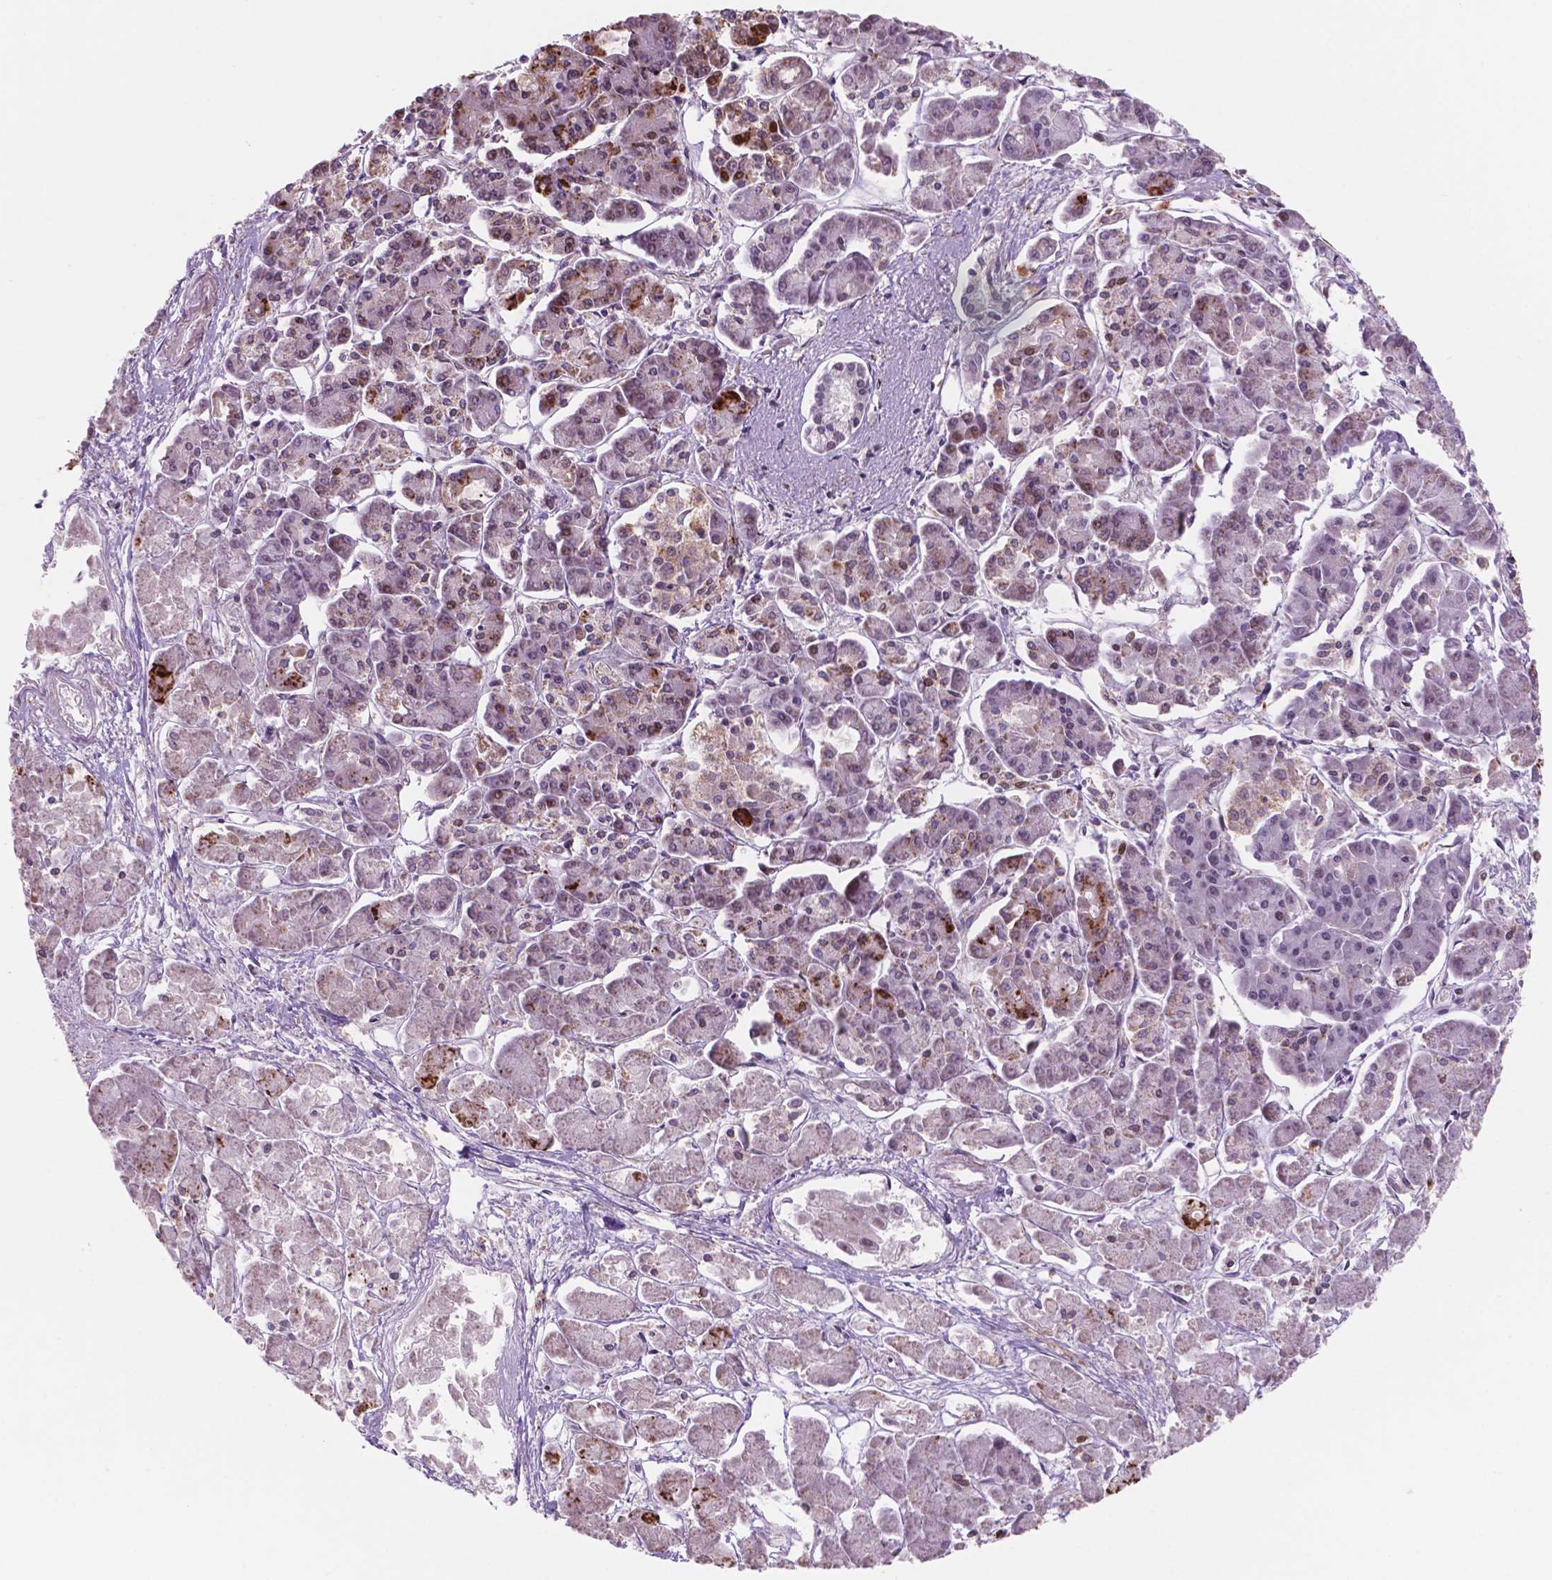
{"staining": {"intensity": "strong", "quantity": "25%-75%", "location": "cytoplasmic/membranous"}, "tissue": "pancreatic cancer", "cell_type": "Tumor cells", "image_type": "cancer", "snomed": [{"axis": "morphology", "description": "Adenocarcinoma, NOS"}, {"axis": "topography", "description": "Pancreas"}], "caption": "DAB immunohistochemical staining of human adenocarcinoma (pancreatic) displays strong cytoplasmic/membranous protein expression in about 25%-75% of tumor cells. Nuclei are stained in blue.", "gene": "NDUFA10", "patient": {"sex": "male", "age": 85}}